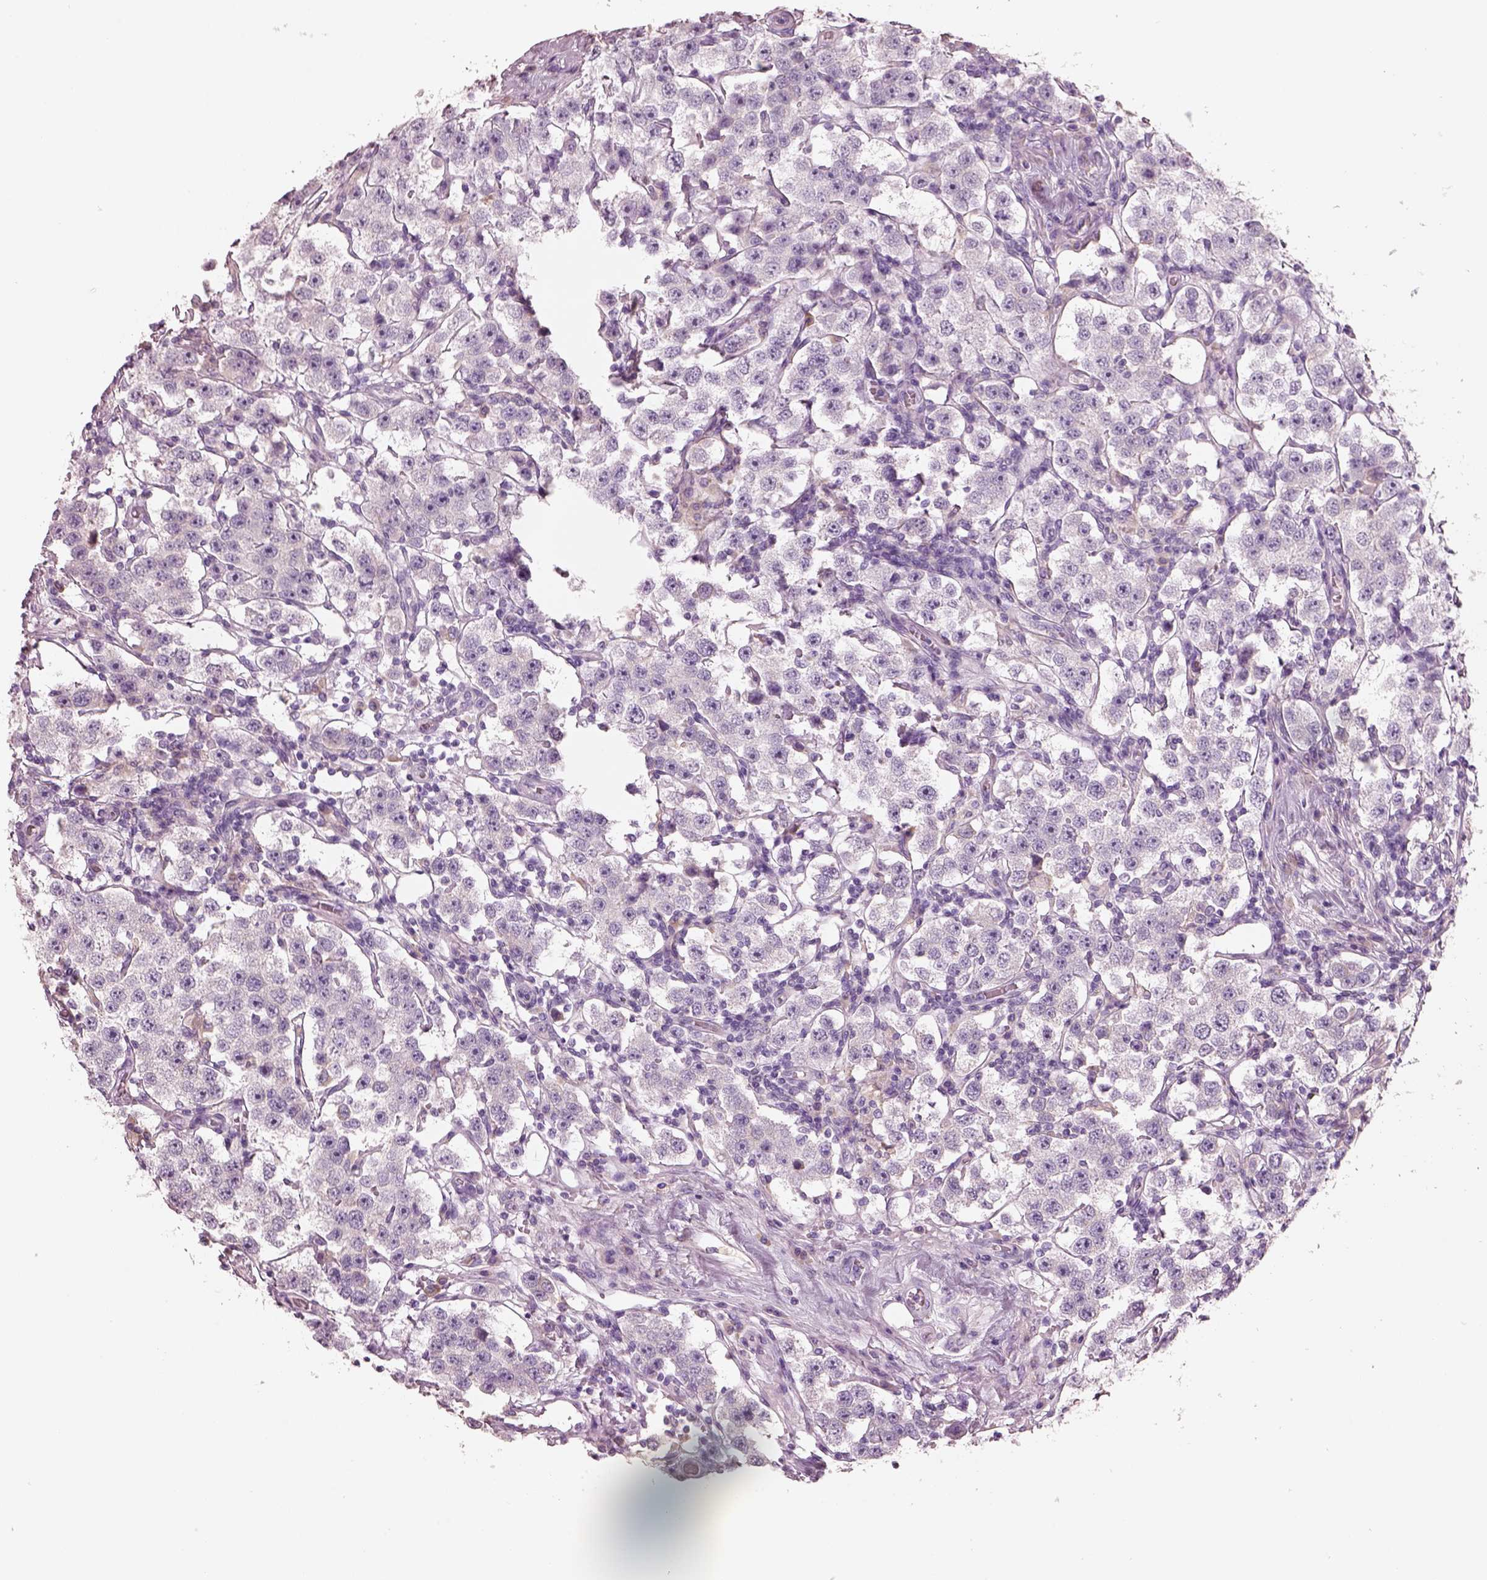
{"staining": {"intensity": "negative", "quantity": "none", "location": "none"}, "tissue": "testis cancer", "cell_type": "Tumor cells", "image_type": "cancer", "snomed": [{"axis": "morphology", "description": "Seminoma, NOS"}, {"axis": "topography", "description": "Testis"}], "caption": "Immunohistochemical staining of testis cancer (seminoma) reveals no significant positivity in tumor cells. Brightfield microscopy of immunohistochemistry (IHC) stained with DAB (3,3'-diaminobenzidine) (brown) and hematoxylin (blue), captured at high magnification.", "gene": "PNOC", "patient": {"sex": "male", "age": 37}}